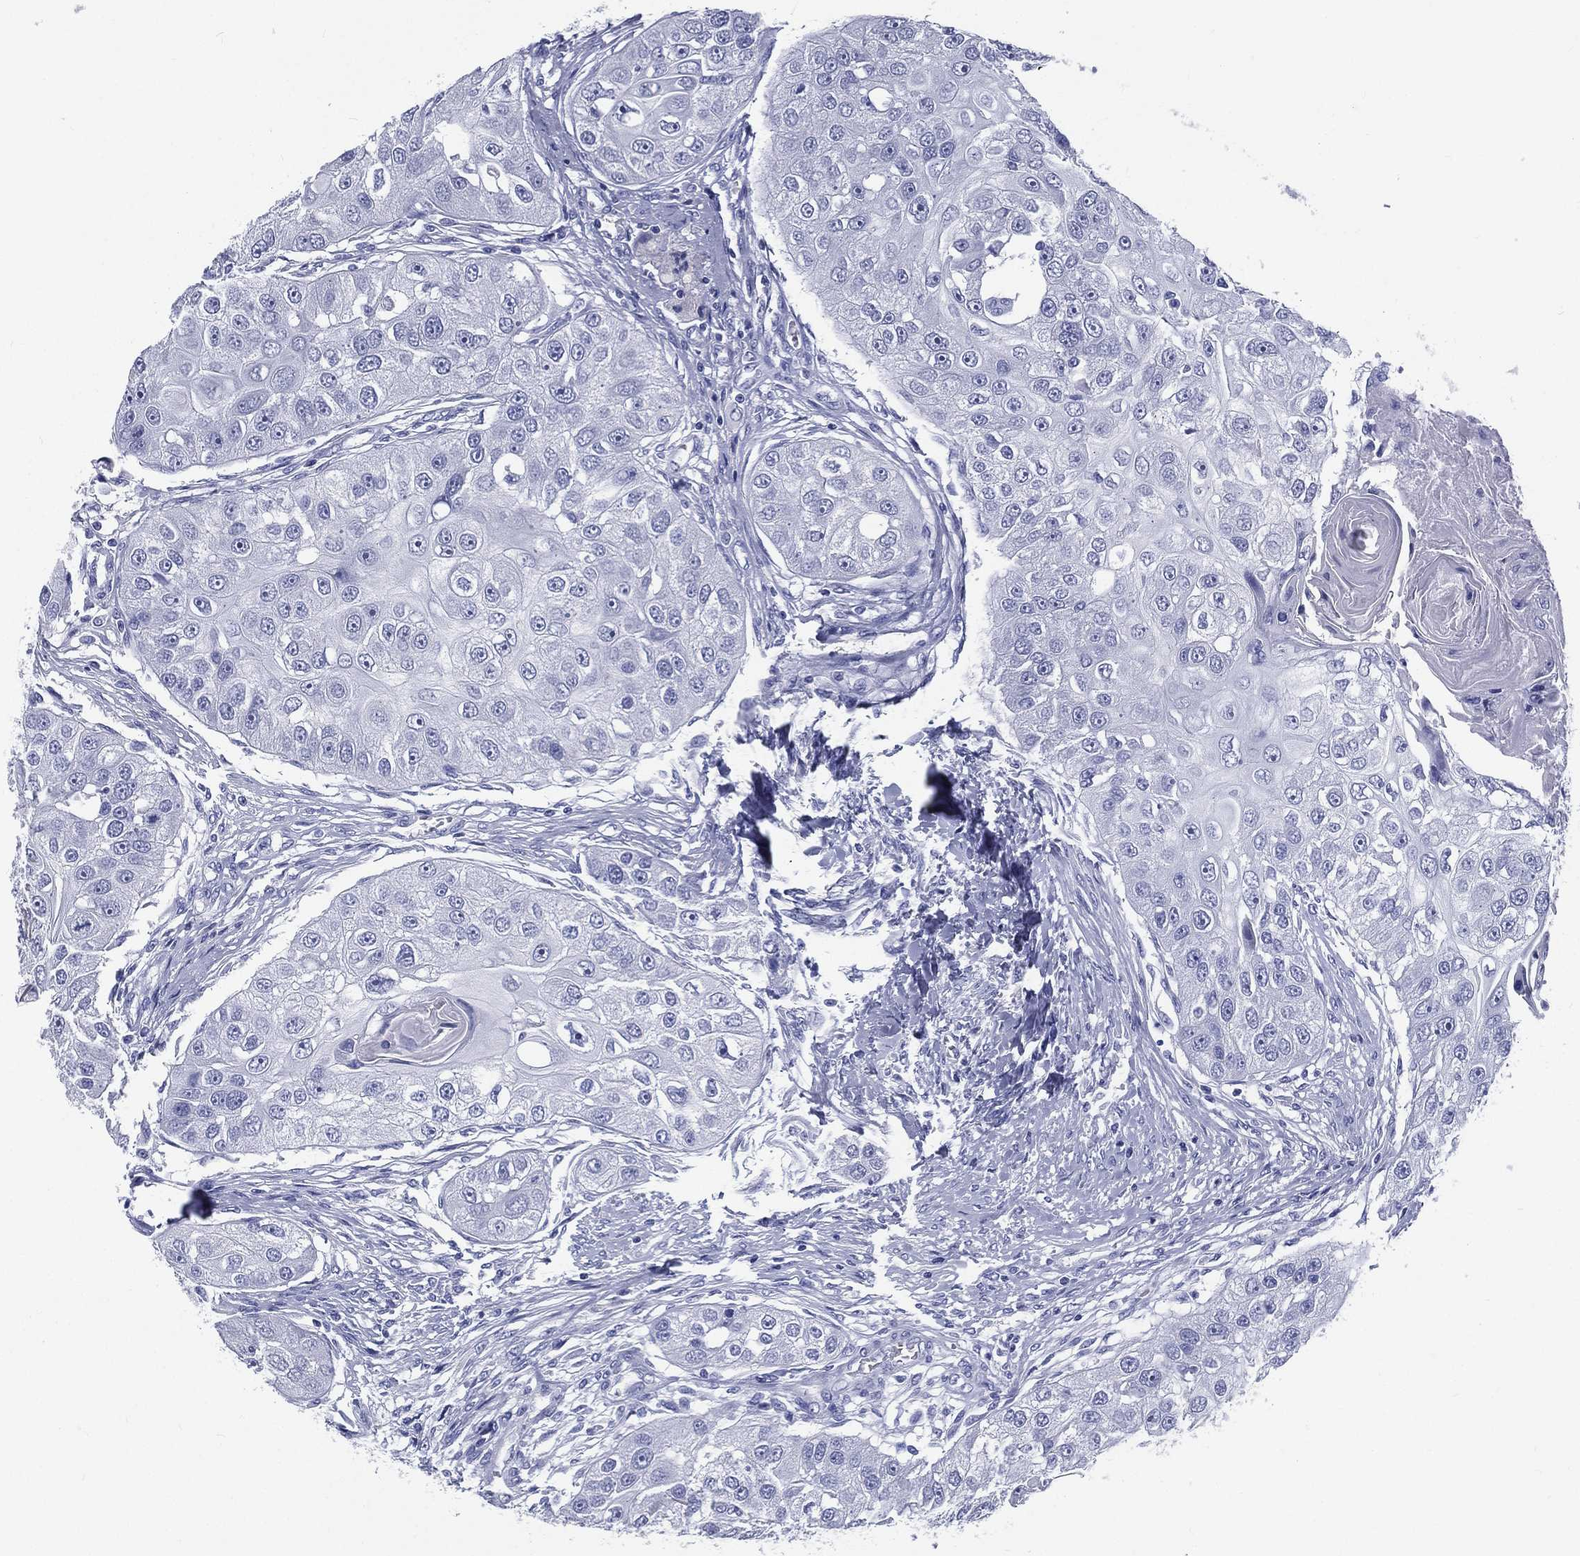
{"staining": {"intensity": "negative", "quantity": "none", "location": "none"}, "tissue": "head and neck cancer", "cell_type": "Tumor cells", "image_type": "cancer", "snomed": [{"axis": "morphology", "description": "Normal tissue, NOS"}, {"axis": "morphology", "description": "Squamous cell carcinoma, NOS"}, {"axis": "topography", "description": "Skeletal muscle"}, {"axis": "topography", "description": "Head-Neck"}], "caption": "A micrograph of squamous cell carcinoma (head and neck) stained for a protein exhibits no brown staining in tumor cells.", "gene": "RSPH4A", "patient": {"sex": "male", "age": 51}}